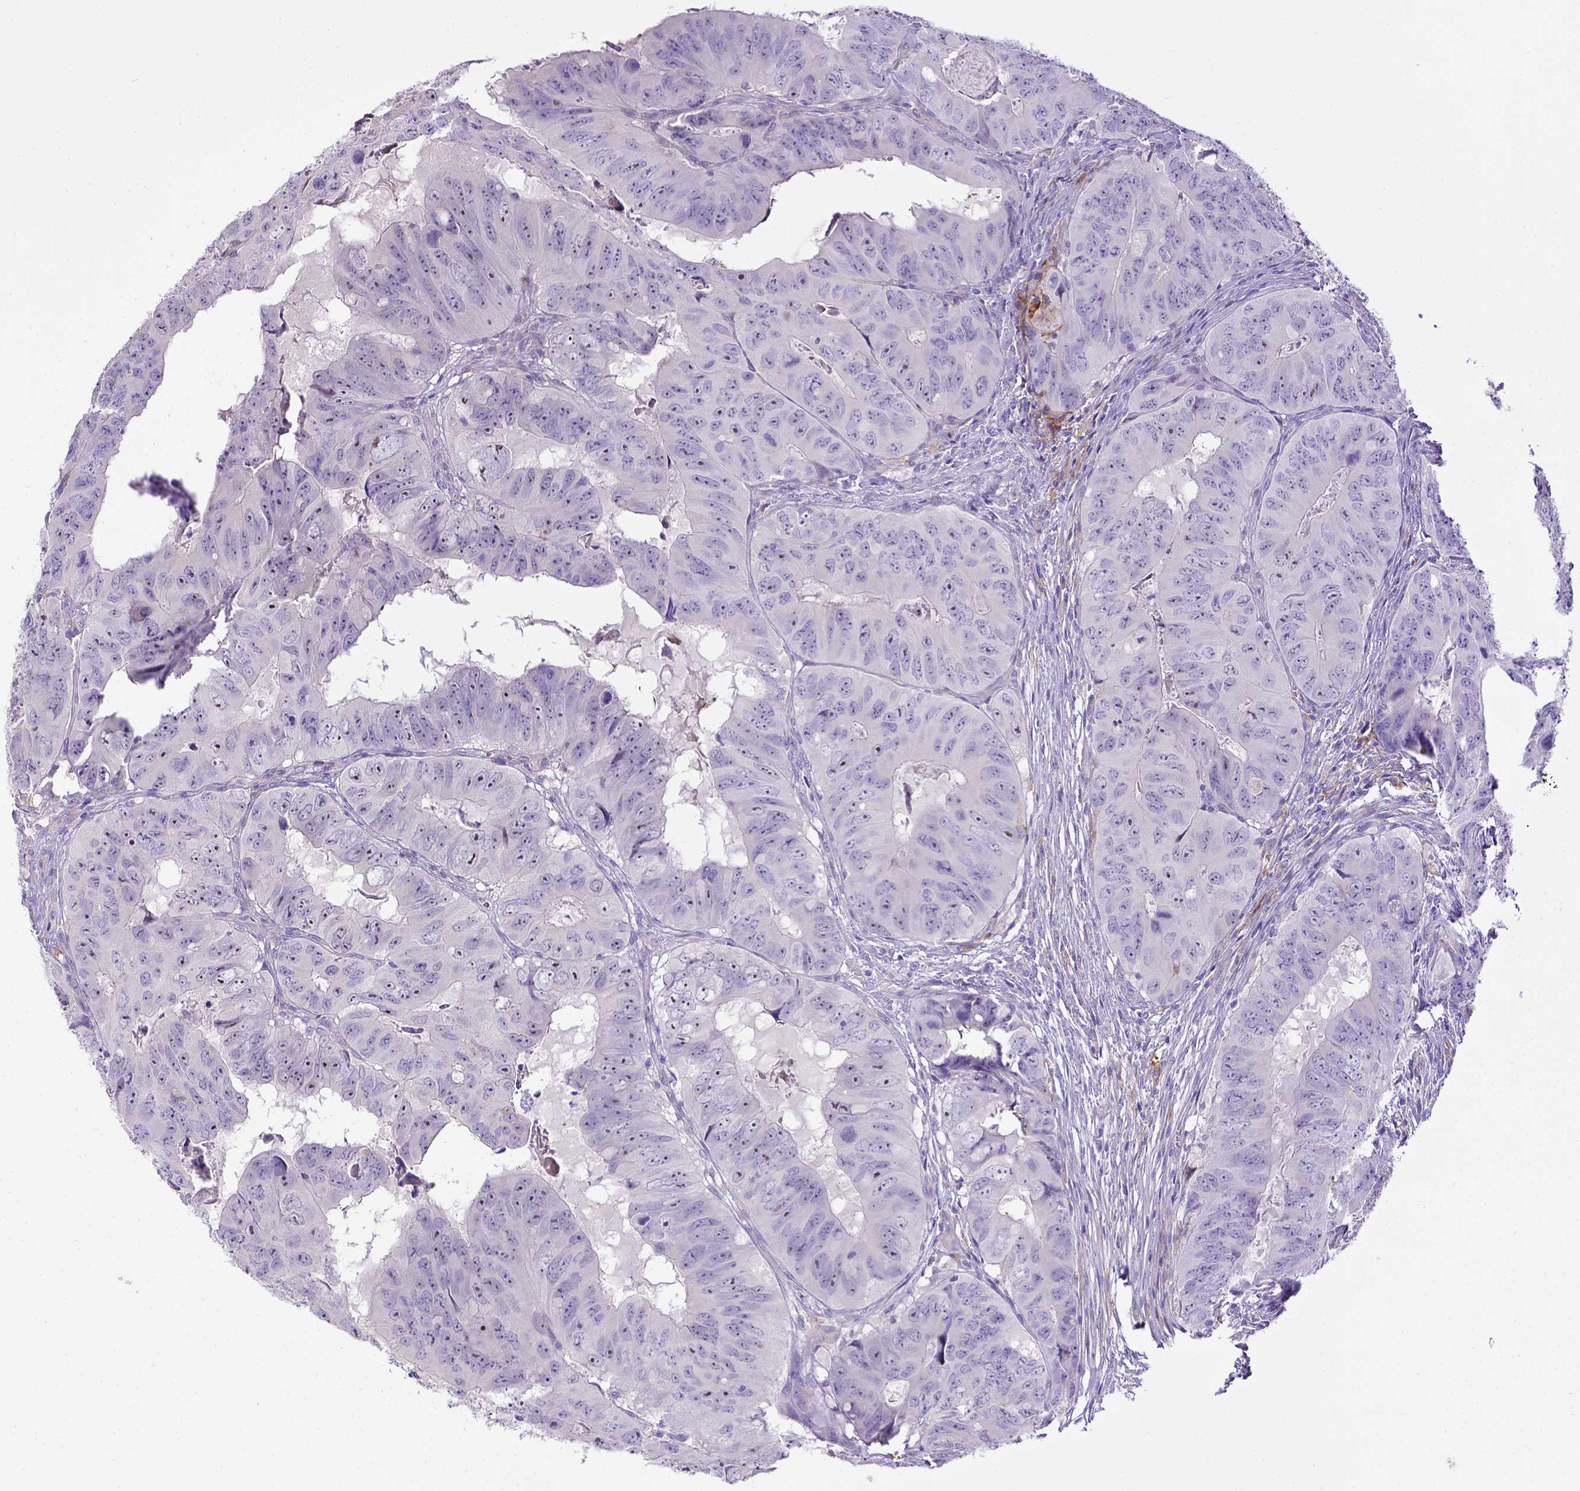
{"staining": {"intensity": "negative", "quantity": "none", "location": "none"}, "tissue": "colorectal cancer", "cell_type": "Tumor cells", "image_type": "cancer", "snomed": [{"axis": "morphology", "description": "Adenocarcinoma, NOS"}, {"axis": "topography", "description": "Colon"}], "caption": "The micrograph reveals no significant expression in tumor cells of colorectal cancer (adenocarcinoma).", "gene": "CD40", "patient": {"sex": "male", "age": 79}}